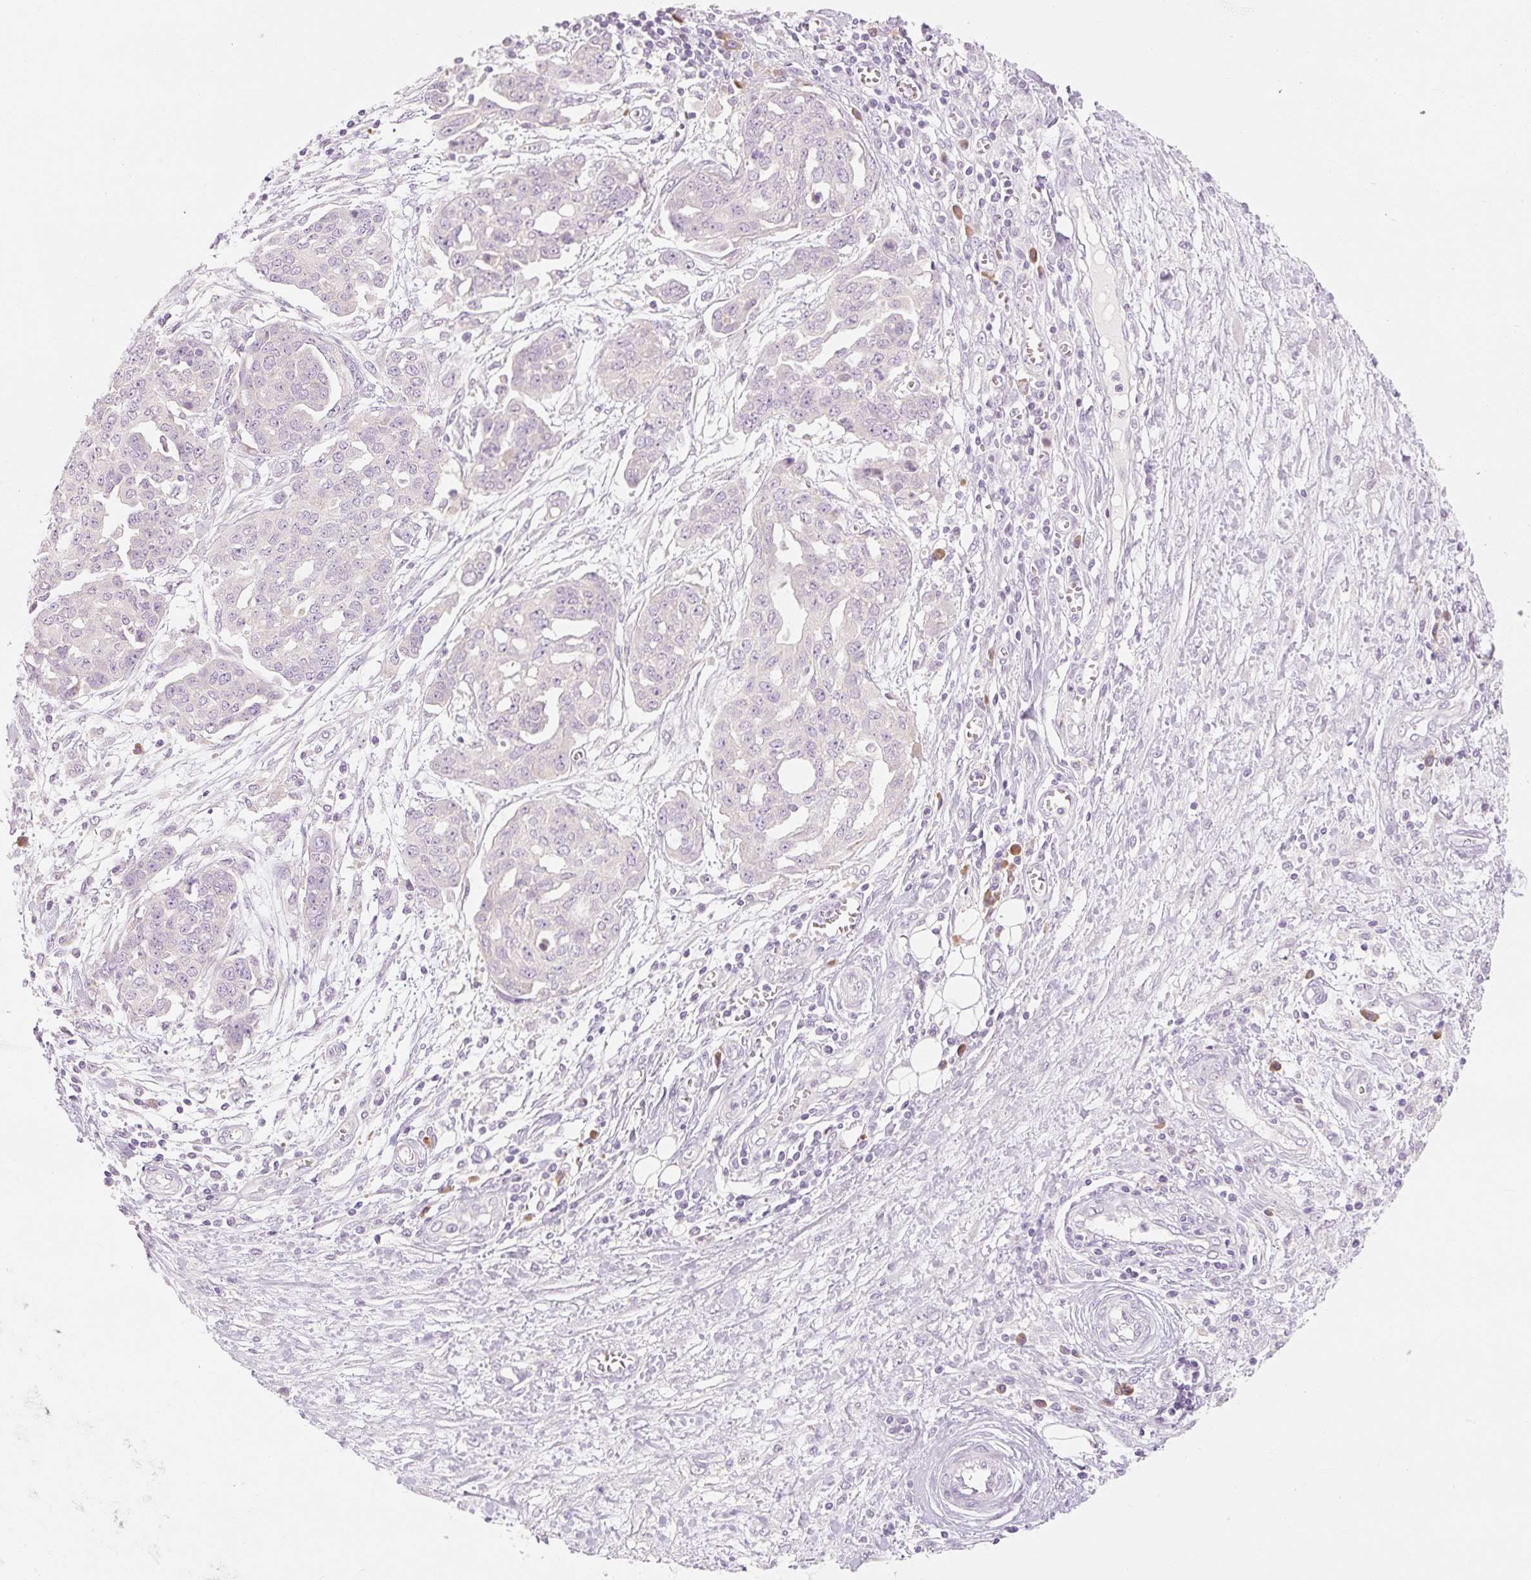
{"staining": {"intensity": "negative", "quantity": "none", "location": "none"}, "tissue": "ovarian cancer", "cell_type": "Tumor cells", "image_type": "cancer", "snomed": [{"axis": "morphology", "description": "Cystadenocarcinoma, serous, NOS"}, {"axis": "topography", "description": "Soft tissue"}, {"axis": "topography", "description": "Ovary"}], "caption": "The IHC histopathology image has no significant positivity in tumor cells of ovarian cancer tissue.", "gene": "MYO1D", "patient": {"sex": "female", "age": 57}}